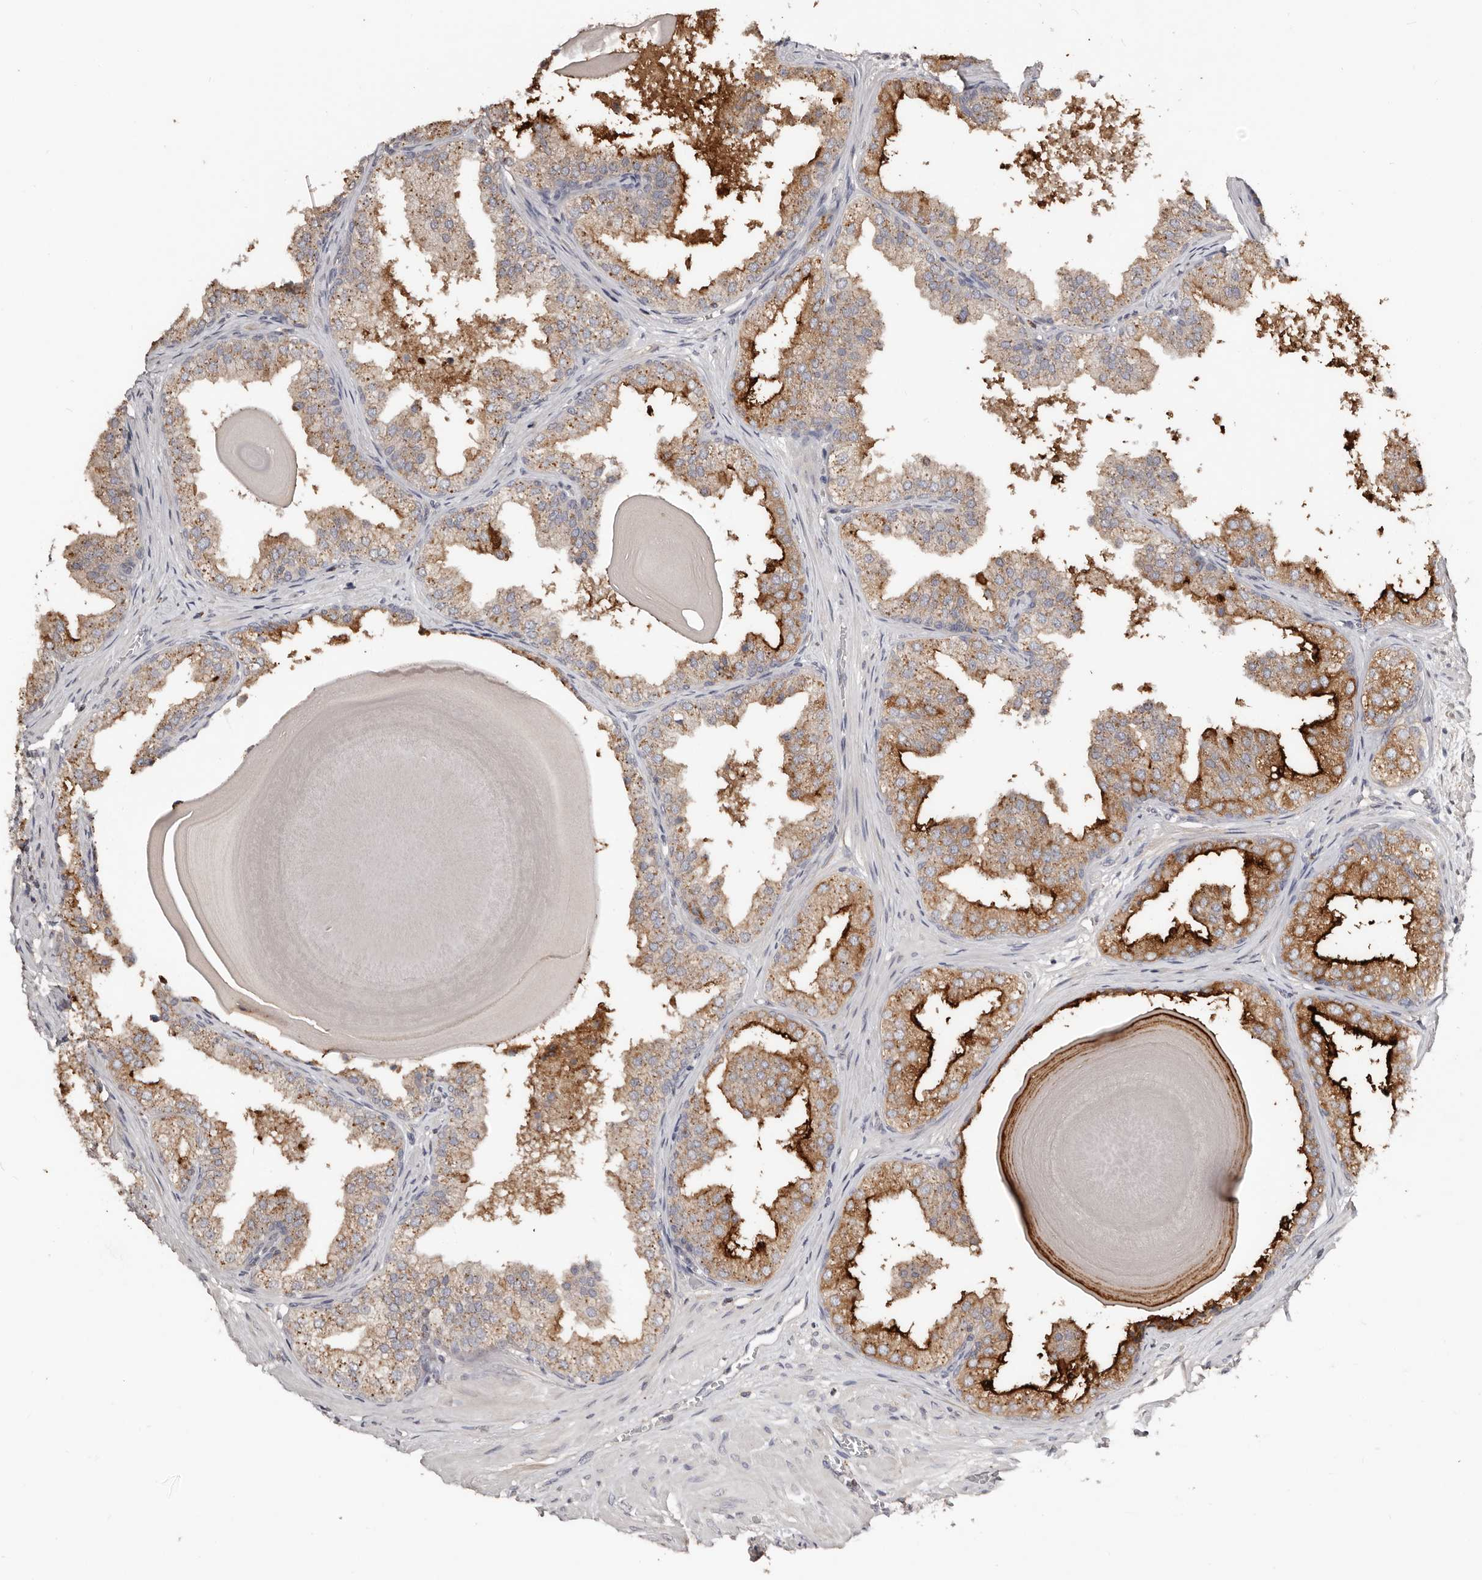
{"staining": {"intensity": "strong", "quantity": "25%-75%", "location": "cytoplasmic/membranous"}, "tissue": "prostate", "cell_type": "Glandular cells", "image_type": "normal", "snomed": [{"axis": "morphology", "description": "Normal tissue, NOS"}, {"axis": "topography", "description": "Prostate"}], "caption": "This image reveals unremarkable prostate stained with immunohistochemistry (IHC) to label a protein in brown. The cytoplasmic/membranous of glandular cells show strong positivity for the protein. Nuclei are counter-stained blue.", "gene": "SLC39A2", "patient": {"sex": "male", "age": 48}}